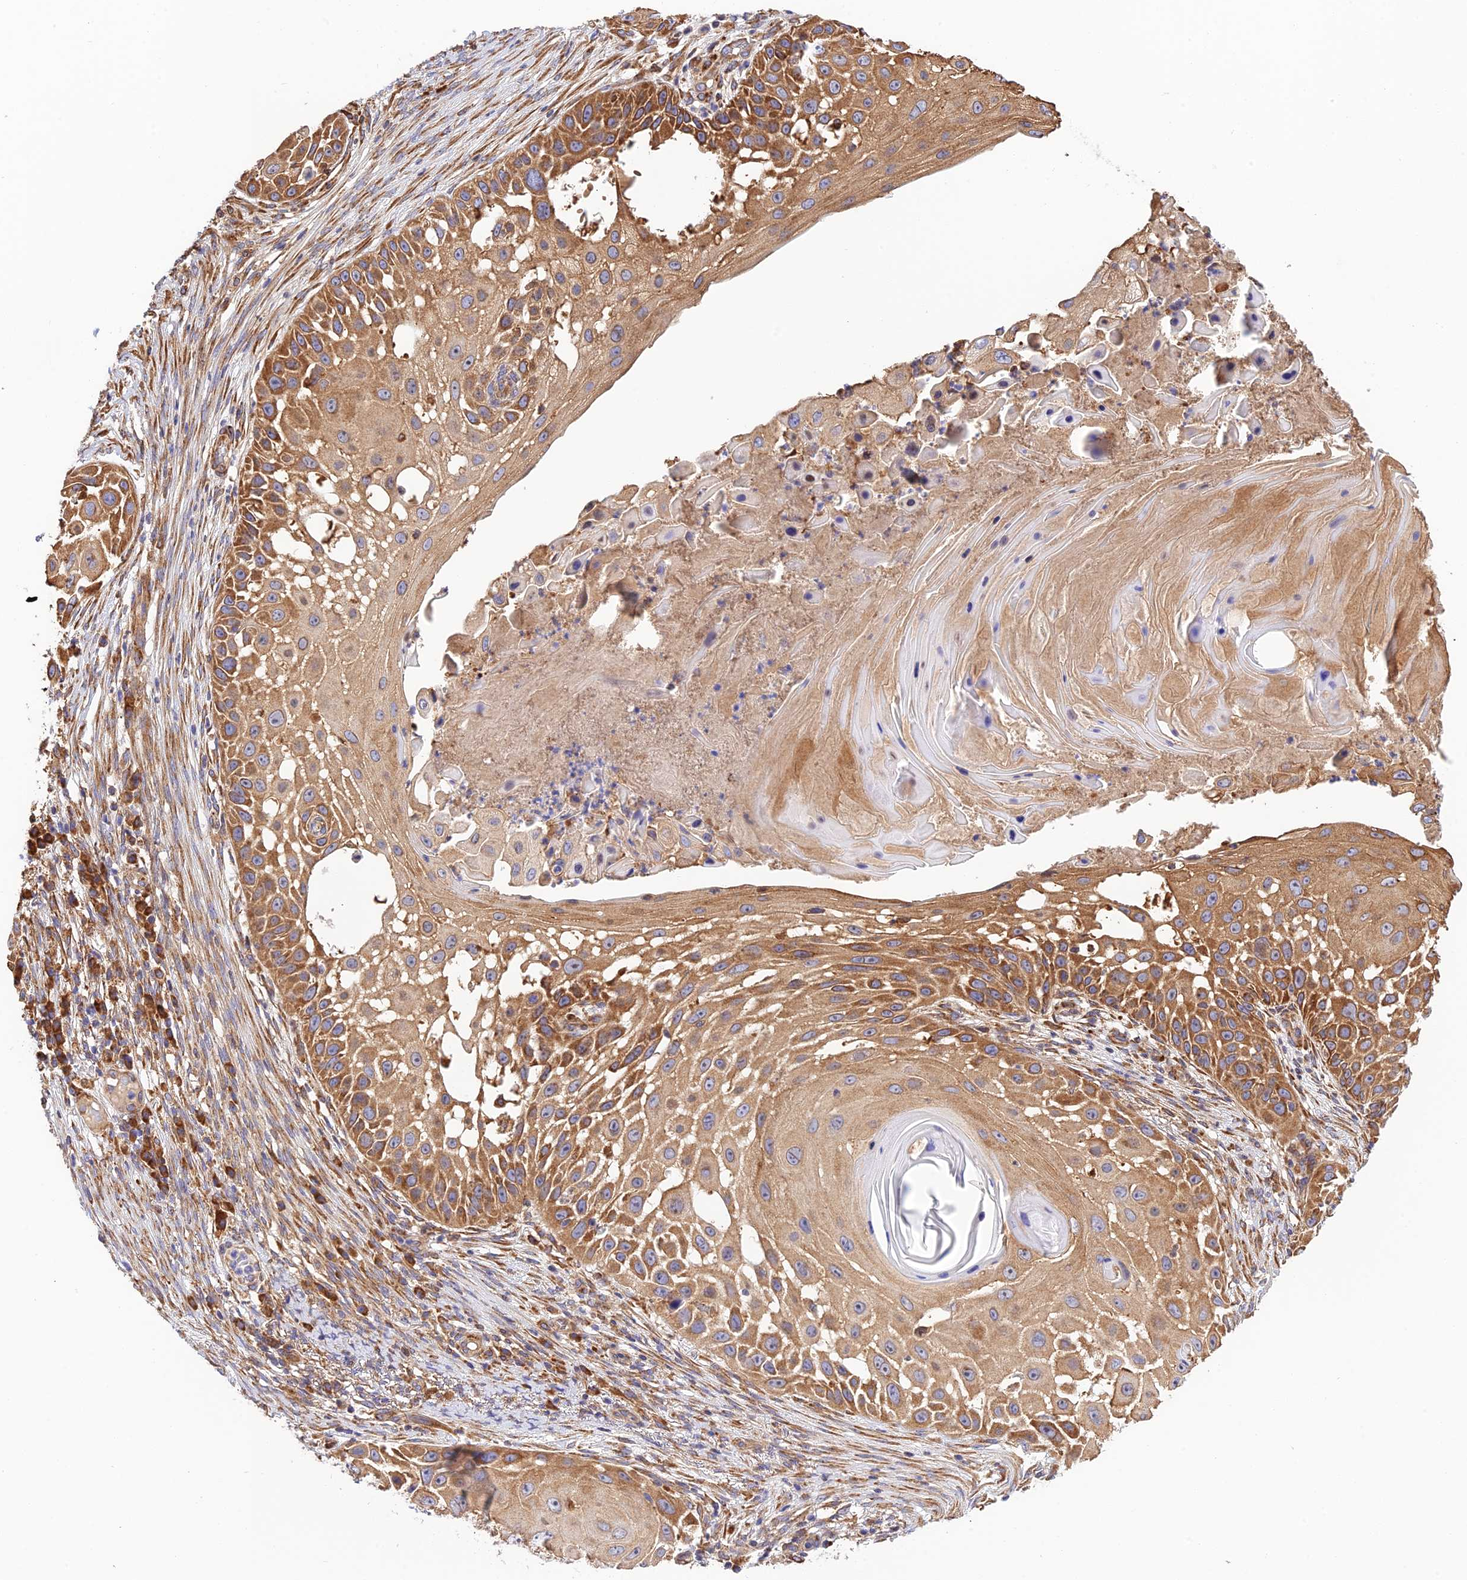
{"staining": {"intensity": "moderate", "quantity": ">75%", "location": "cytoplasmic/membranous"}, "tissue": "skin cancer", "cell_type": "Tumor cells", "image_type": "cancer", "snomed": [{"axis": "morphology", "description": "Squamous cell carcinoma, NOS"}, {"axis": "topography", "description": "Skin"}], "caption": "Skin squamous cell carcinoma stained with DAB immunohistochemistry reveals medium levels of moderate cytoplasmic/membranous staining in approximately >75% of tumor cells. (DAB = brown stain, brightfield microscopy at high magnification).", "gene": "RPL5", "patient": {"sex": "female", "age": 44}}